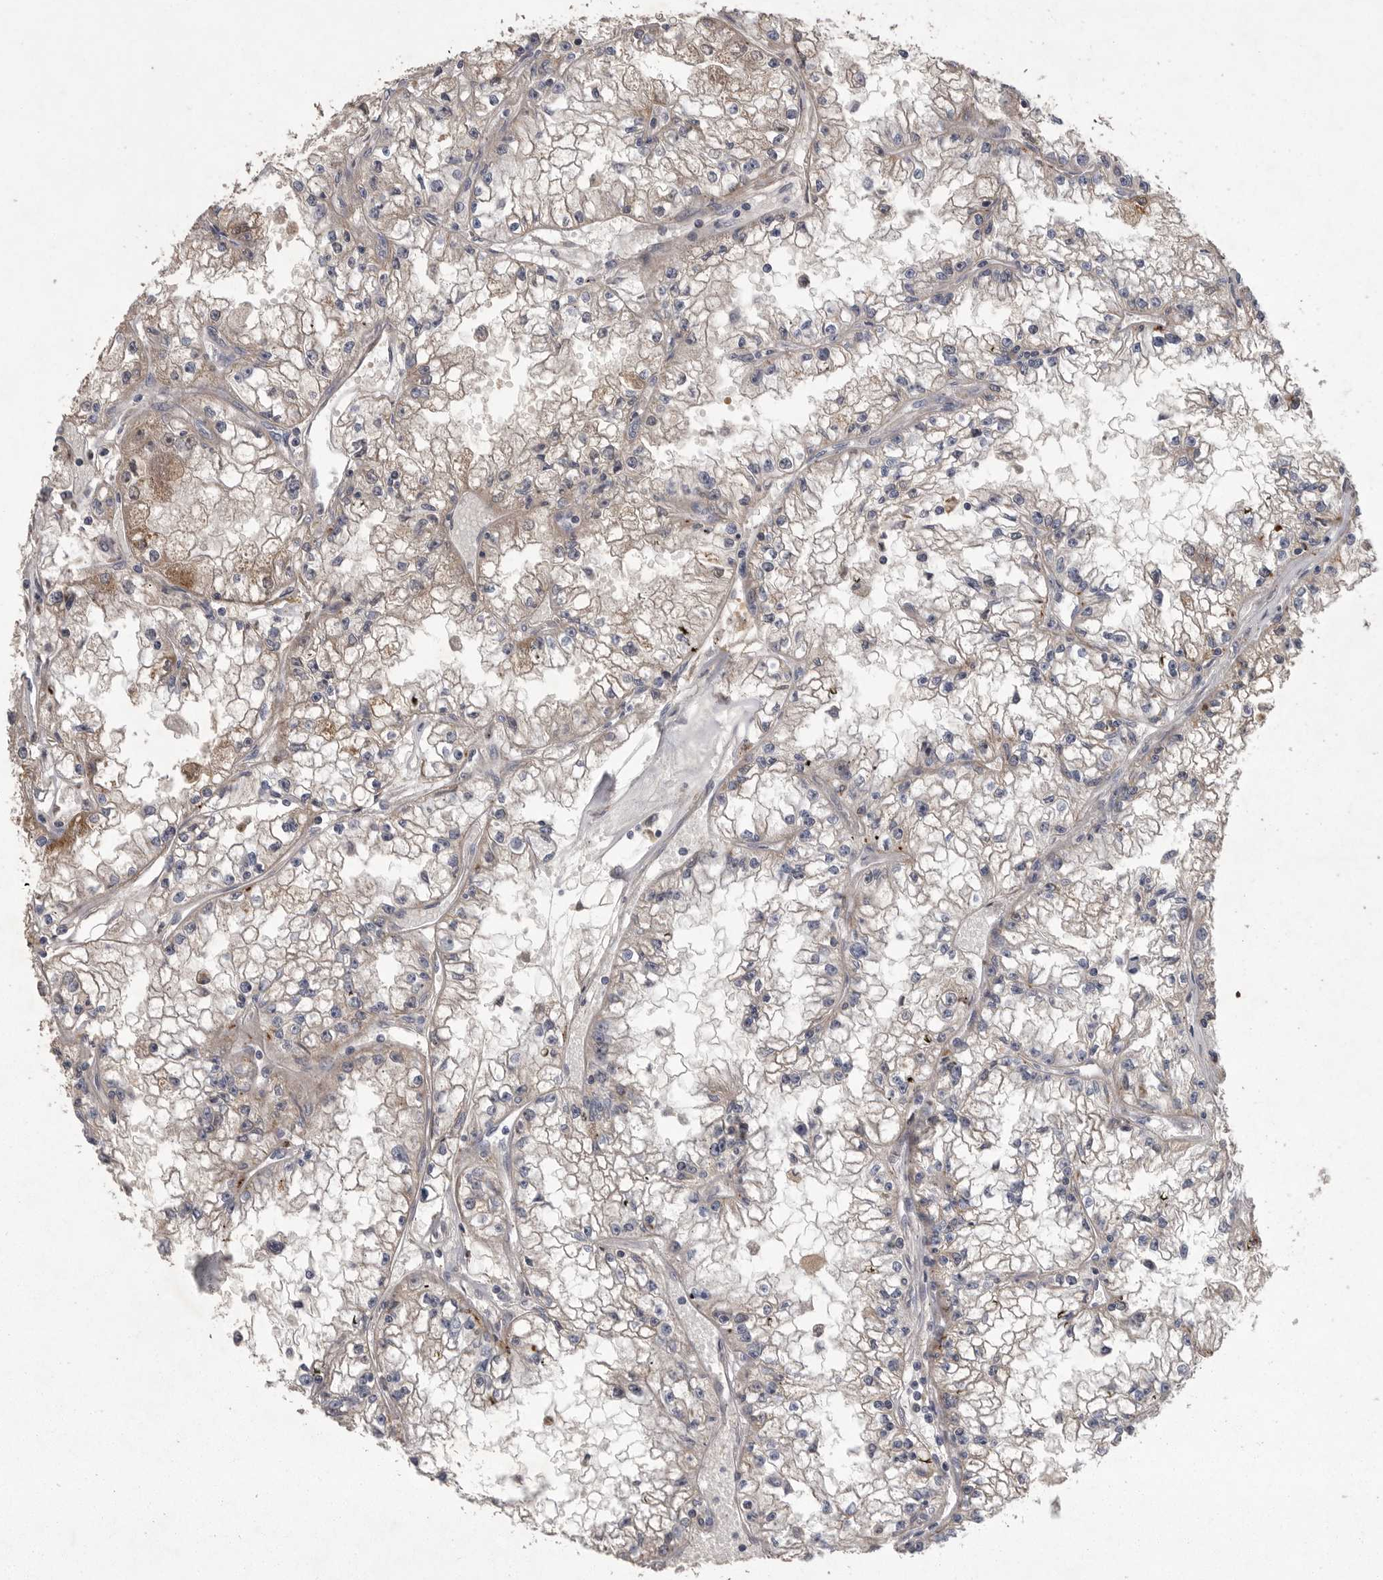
{"staining": {"intensity": "weak", "quantity": "25%-75%", "location": "cytoplasmic/membranous"}, "tissue": "renal cancer", "cell_type": "Tumor cells", "image_type": "cancer", "snomed": [{"axis": "morphology", "description": "Adenocarcinoma, NOS"}, {"axis": "topography", "description": "Kidney"}], "caption": "Renal cancer (adenocarcinoma) stained with DAB (3,3'-diaminobenzidine) immunohistochemistry displays low levels of weak cytoplasmic/membranous staining in approximately 25%-75% of tumor cells. The protein of interest is stained brown, and the nuclei are stained in blue (DAB IHC with brightfield microscopy, high magnification).", "gene": "CRP", "patient": {"sex": "male", "age": 56}}